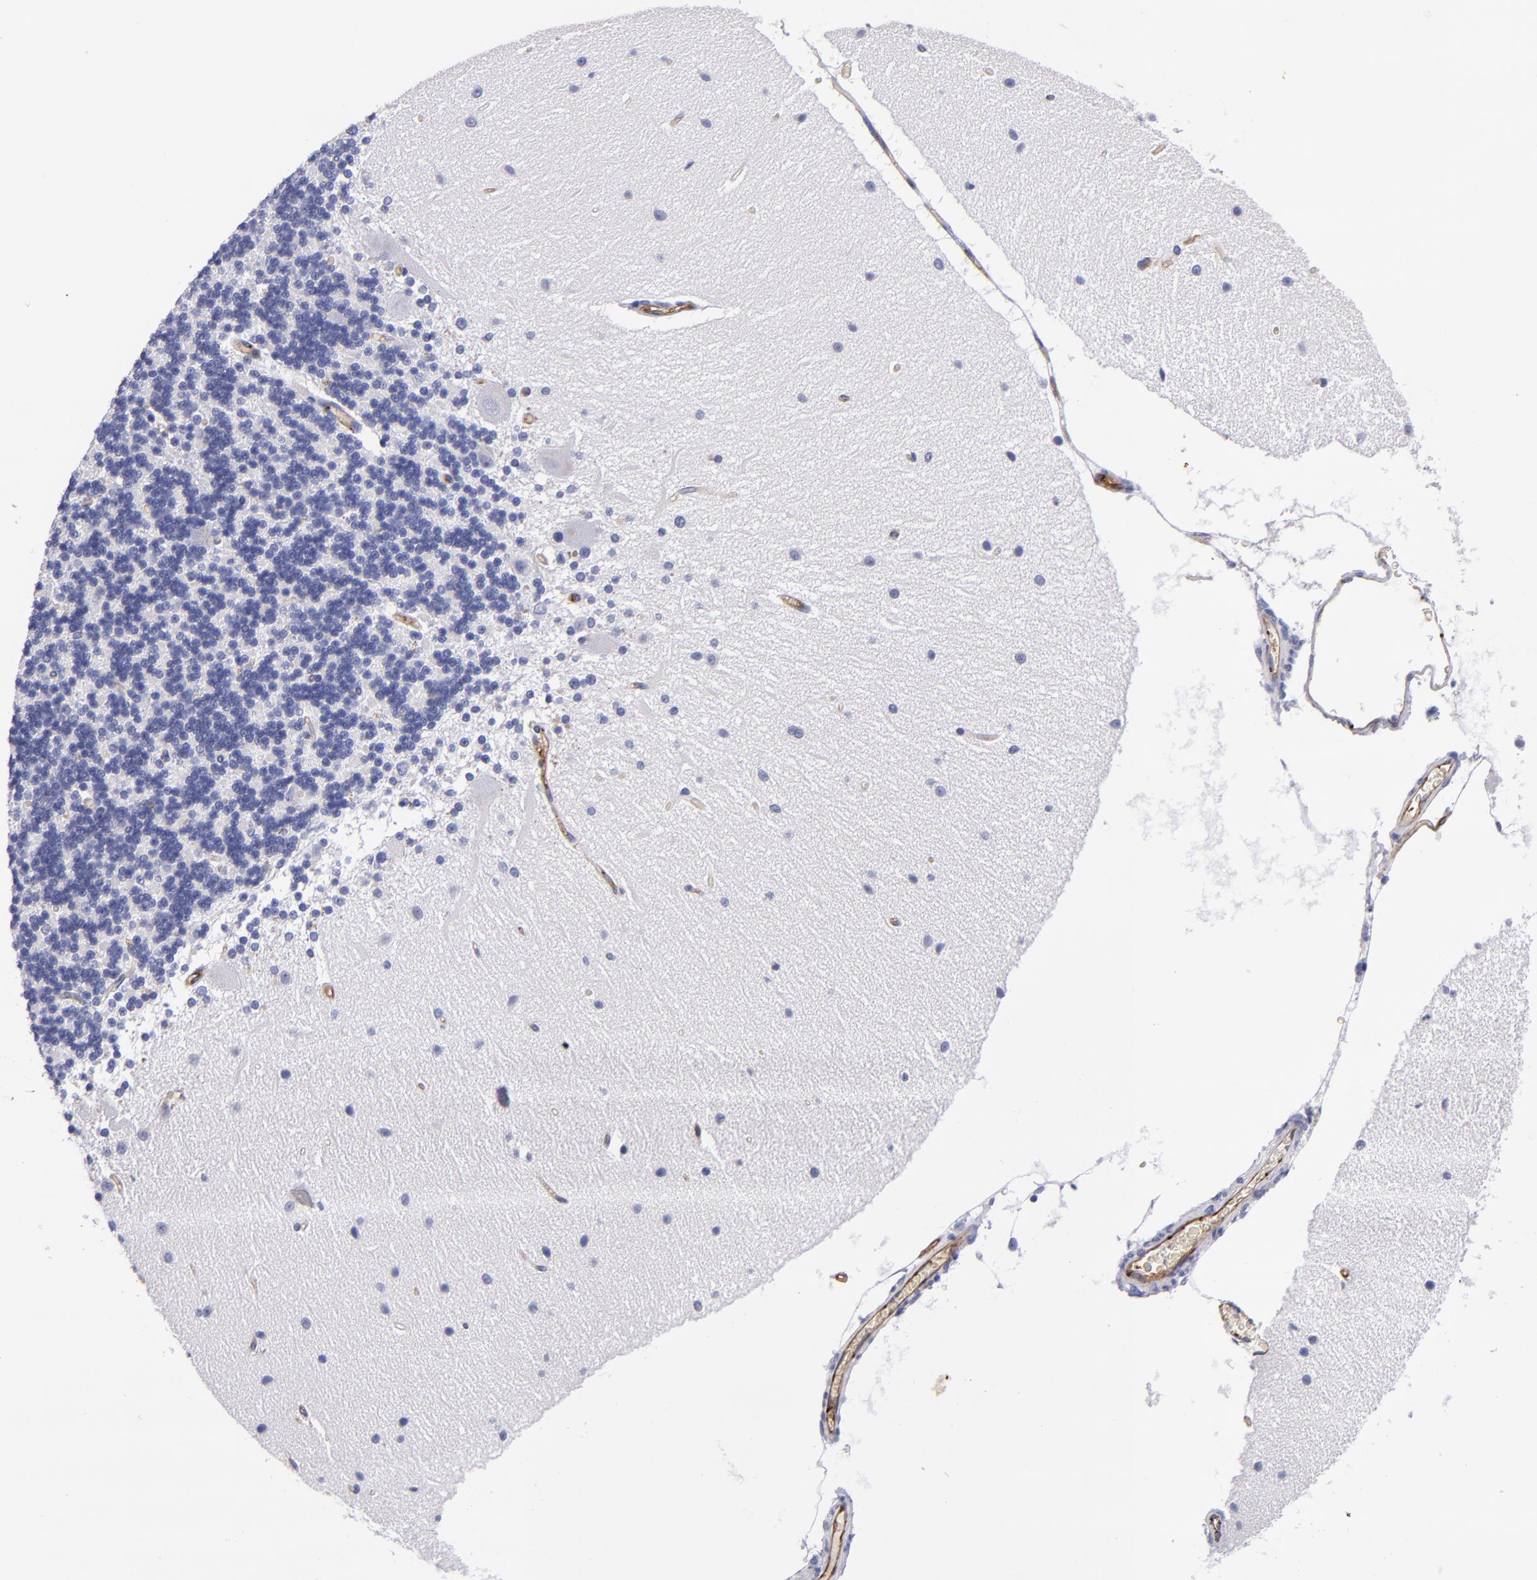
{"staining": {"intensity": "negative", "quantity": "none", "location": "none"}, "tissue": "cerebellum", "cell_type": "Cells in granular layer", "image_type": "normal", "snomed": [{"axis": "morphology", "description": "Normal tissue, NOS"}, {"axis": "topography", "description": "Cerebellum"}], "caption": "Micrograph shows no protein expression in cells in granular layer of normal cerebellum.", "gene": "NOS3", "patient": {"sex": "female", "age": 54}}